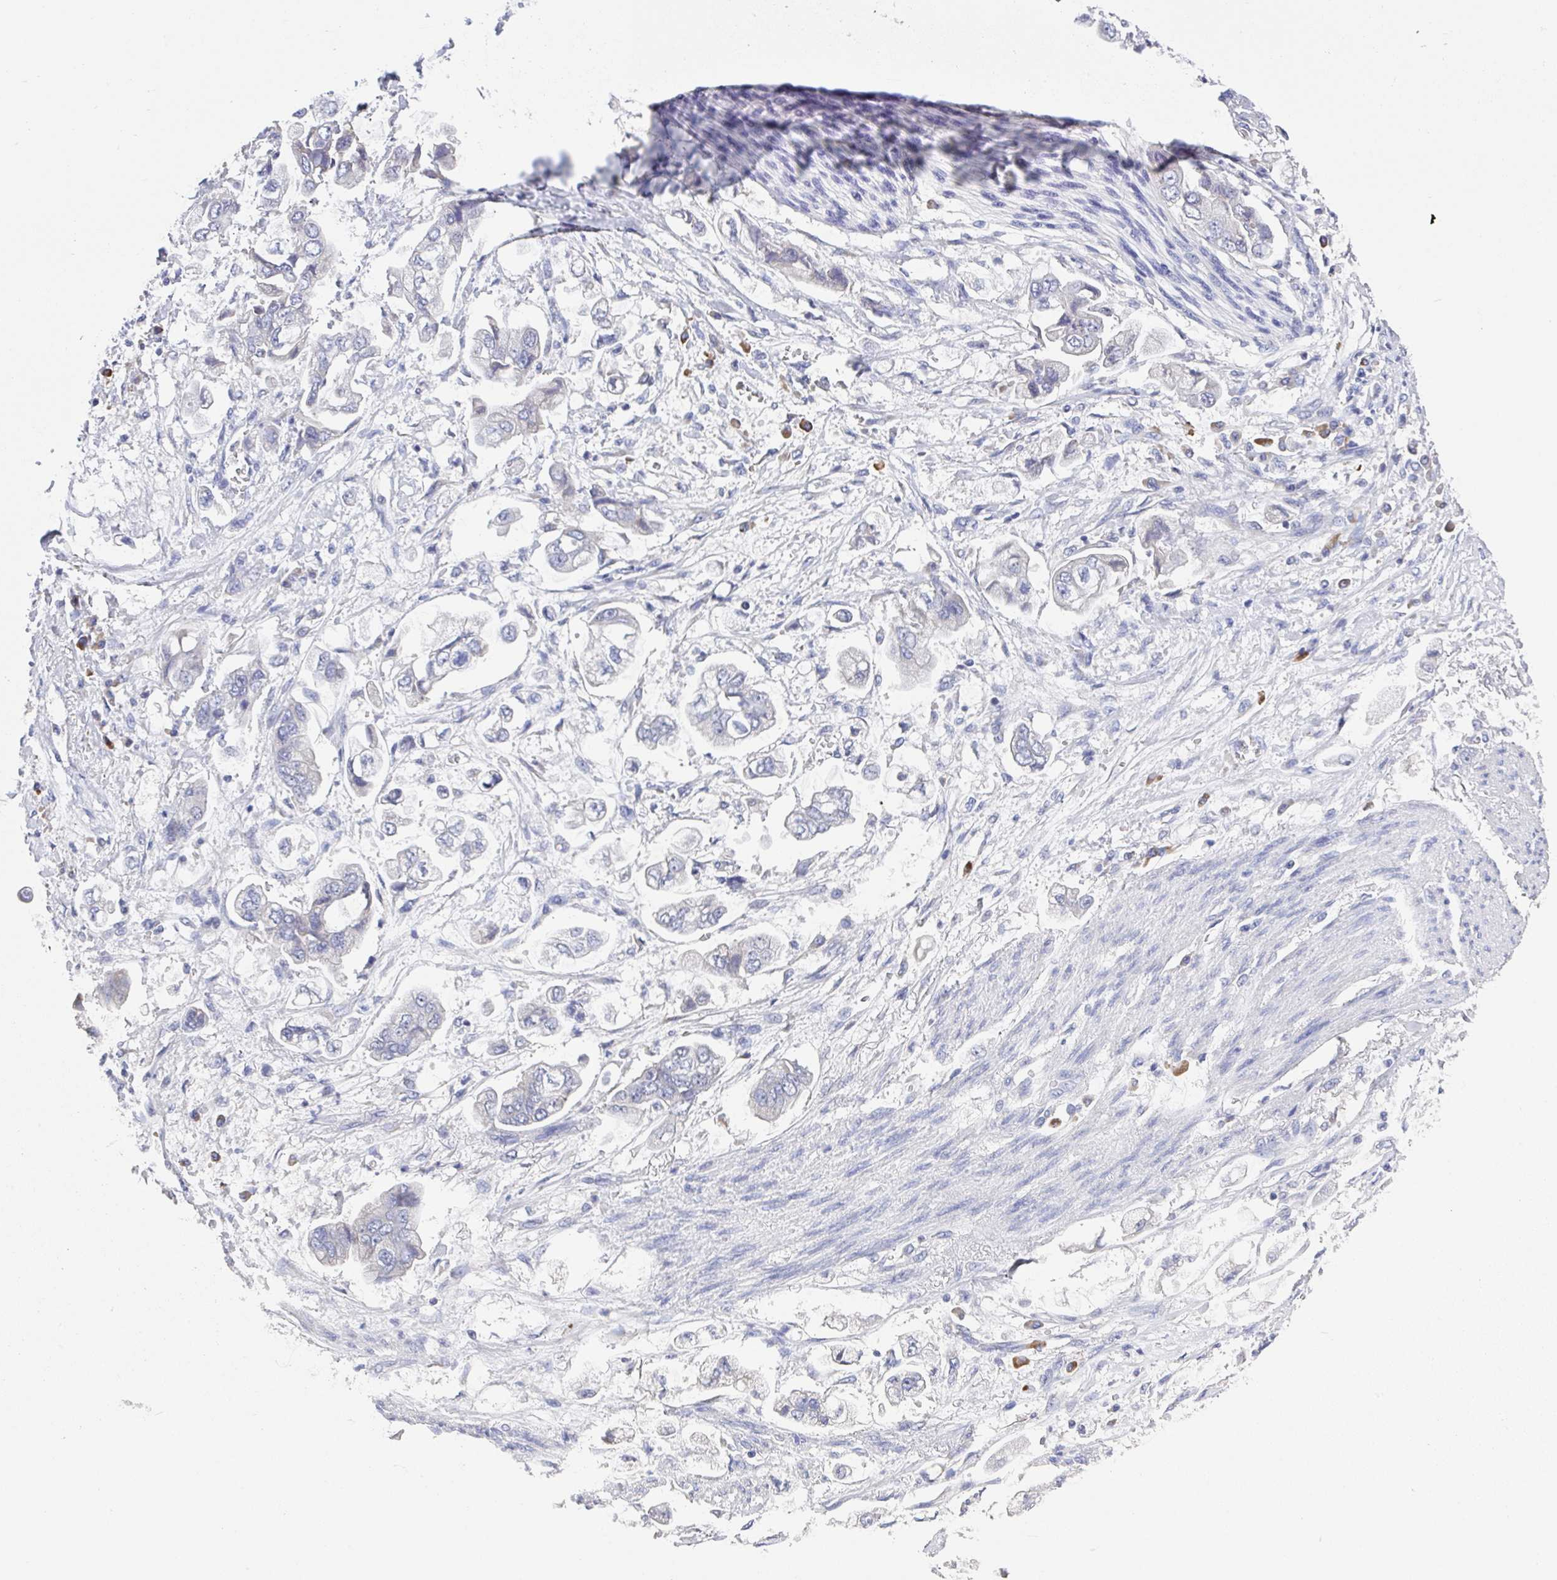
{"staining": {"intensity": "negative", "quantity": "none", "location": "none"}, "tissue": "stomach cancer", "cell_type": "Tumor cells", "image_type": "cancer", "snomed": [{"axis": "morphology", "description": "Adenocarcinoma, NOS"}, {"axis": "topography", "description": "Stomach"}], "caption": "Immunohistochemistry (IHC) of stomach cancer reveals no positivity in tumor cells.", "gene": "LRRC58", "patient": {"sex": "male", "age": 62}}